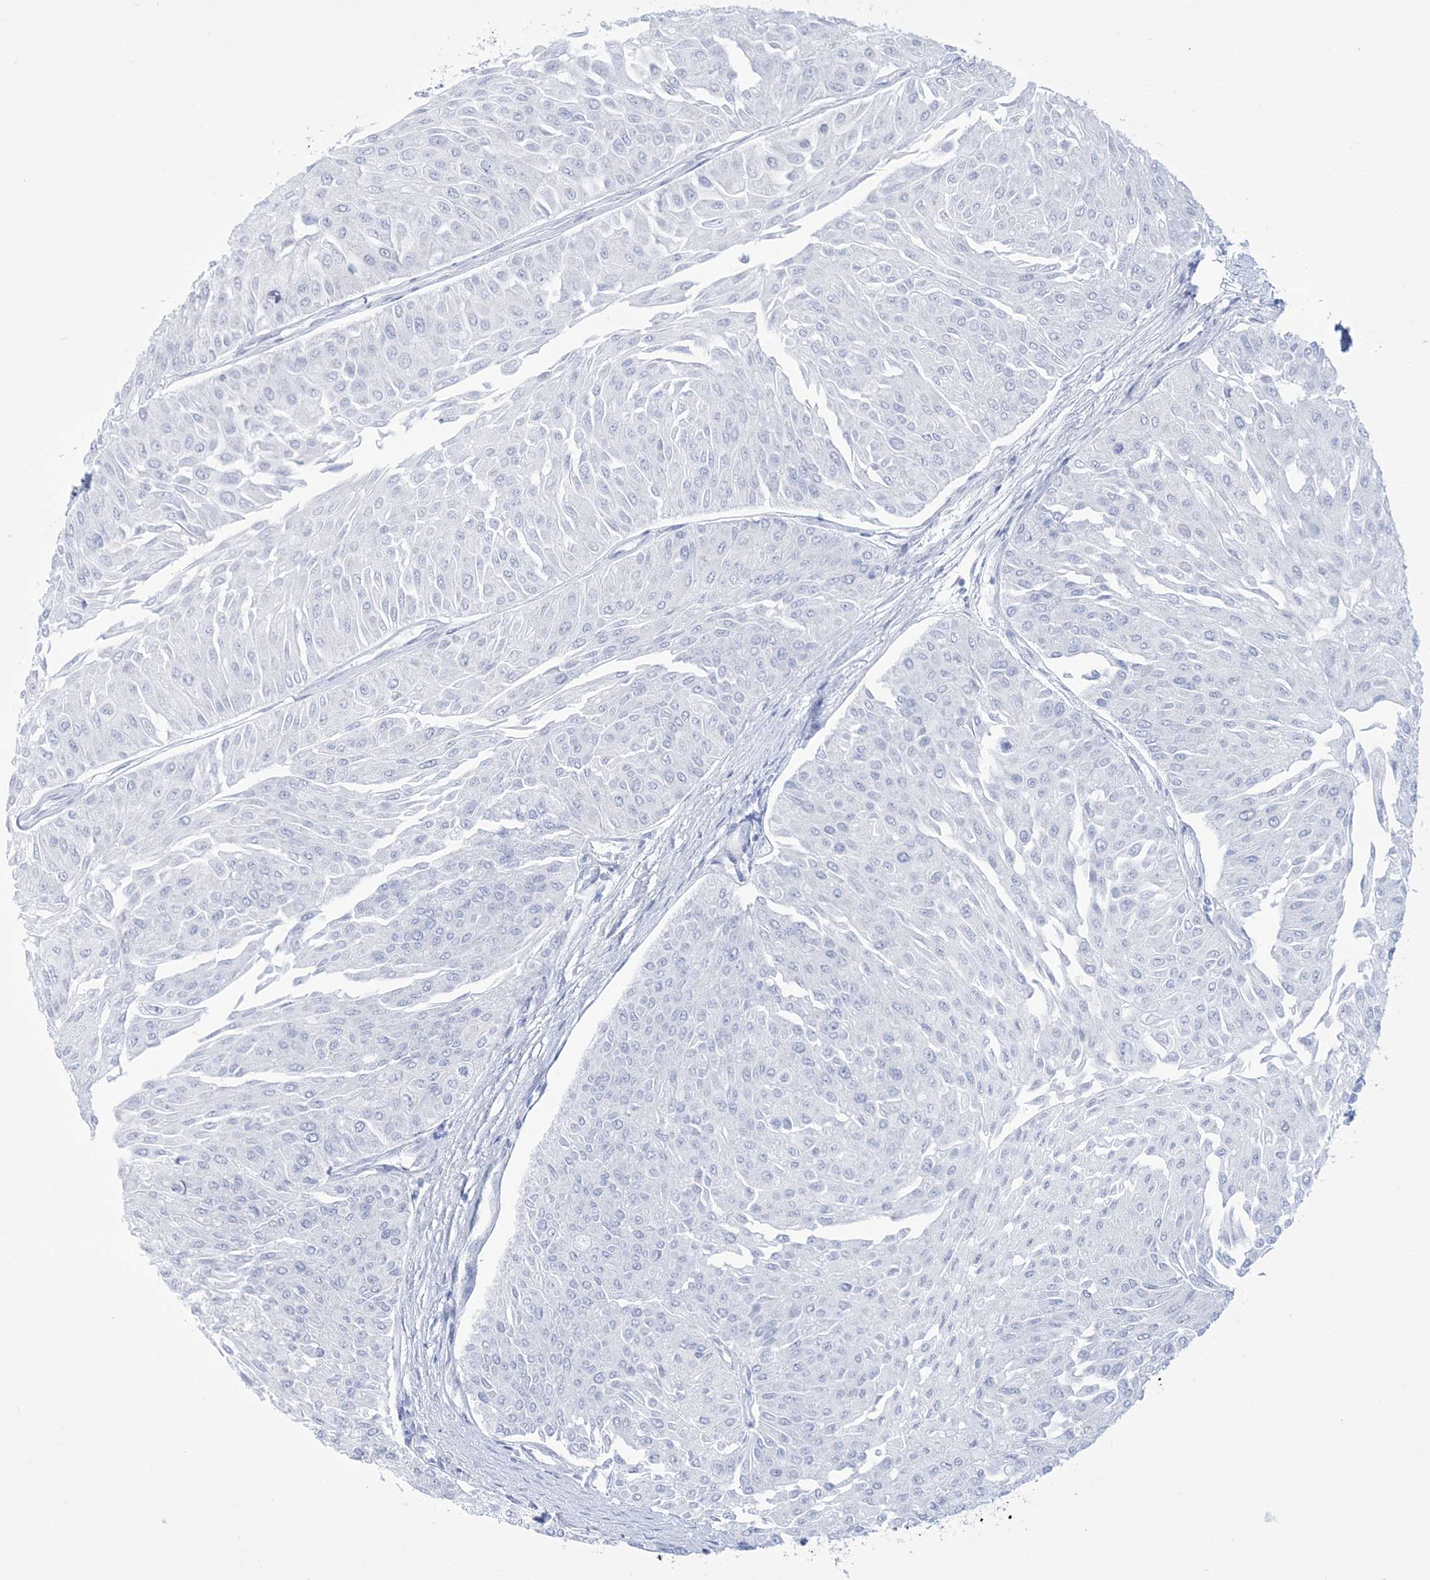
{"staining": {"intensity": "negative", "quantity": "none", "location": "none"}, "tissue": "urothelial cancer", "cell_type": "Tumor cells", "image_type": "cancer", "snomed": [{"axis": "morphology", "description": "Urothelial carcinoma, Low grade"}, {"axis": "topography", "description": "Urinary bladder"}], "caption": "Photomicrograph shows no protein expression in tumor cells of urothelial cancer tissue.", "gene": "RBP2", "patient": {"sex": "male", "age": 67}}